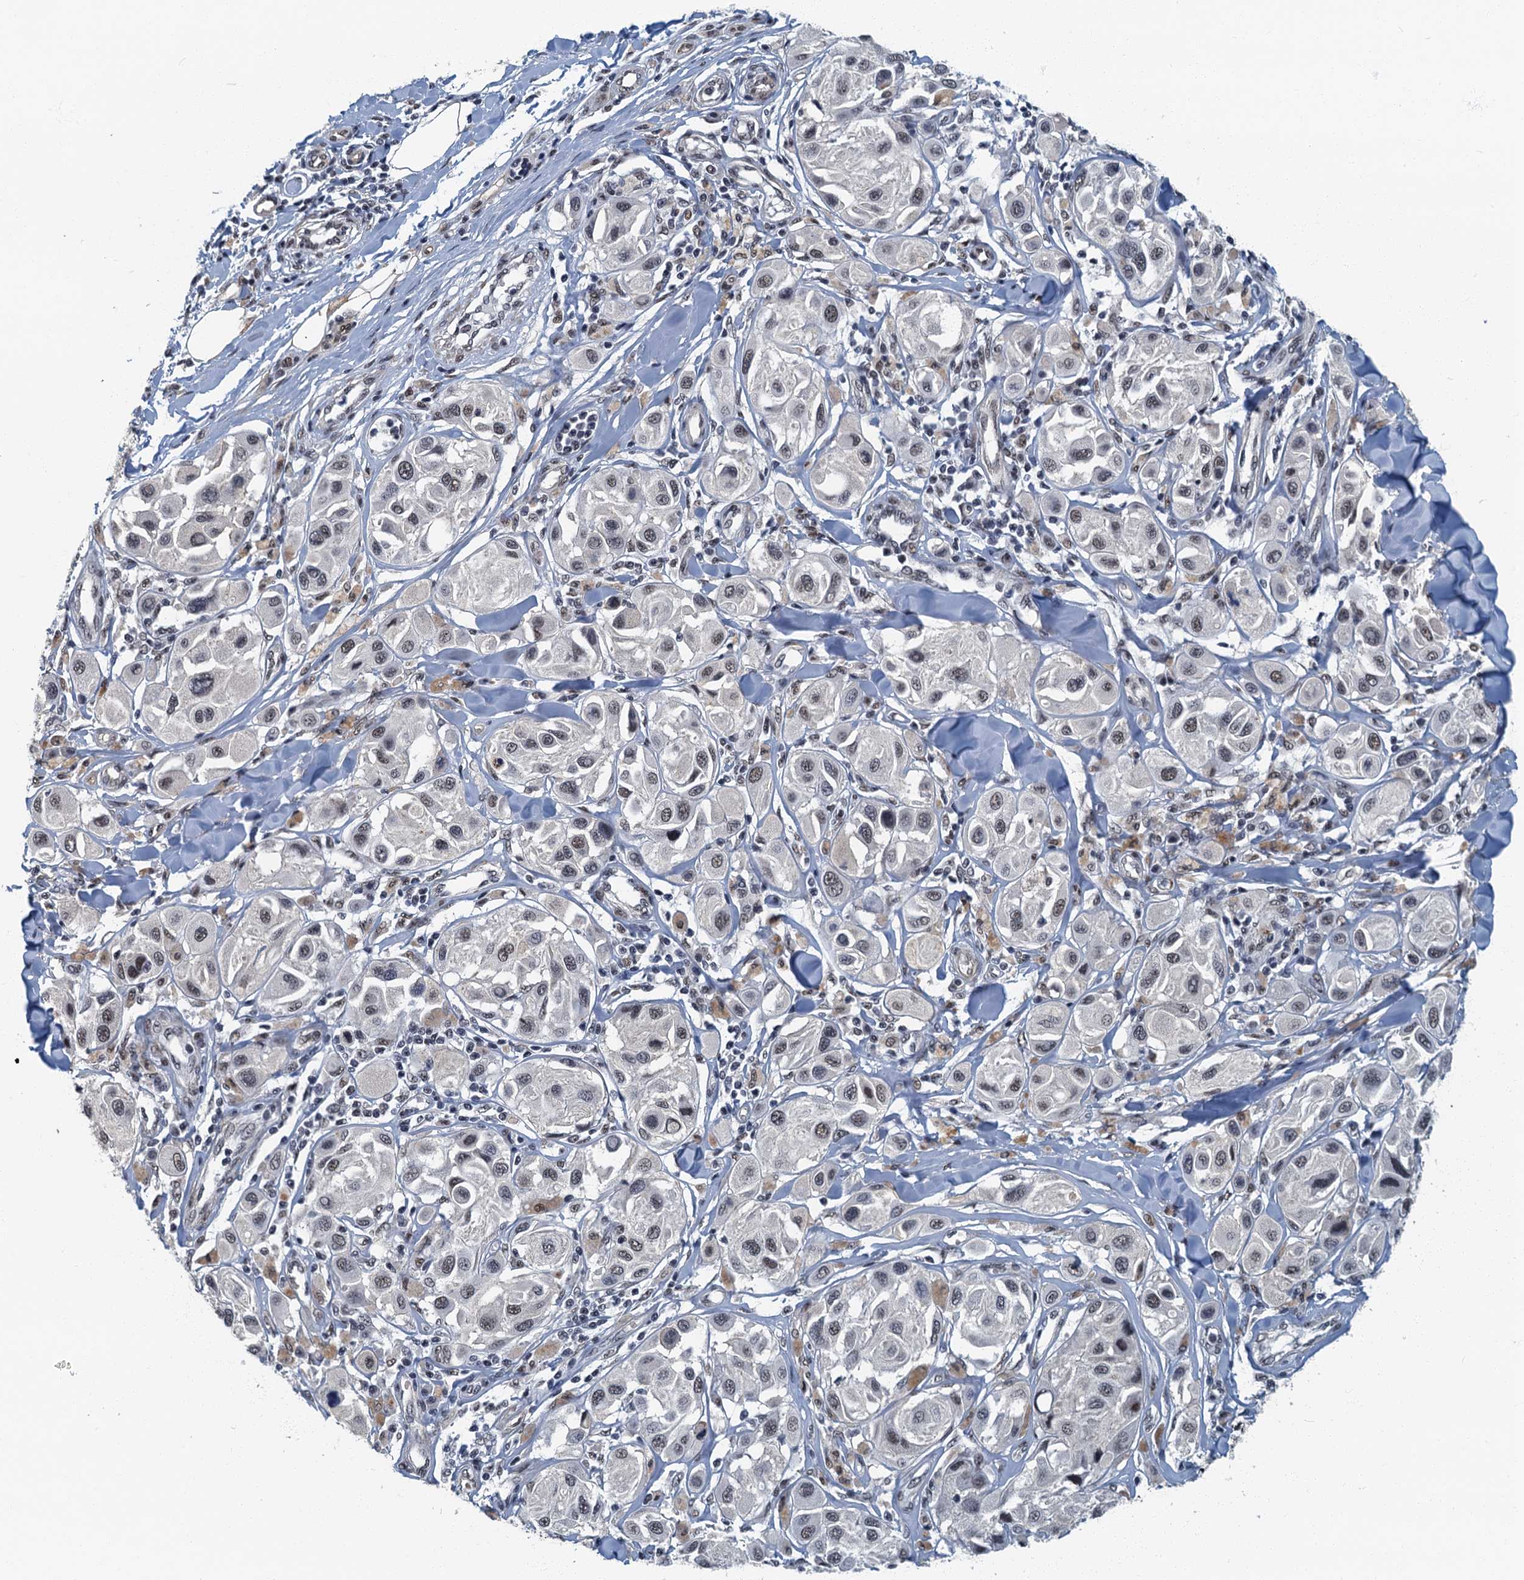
{"staining": {"intensity": "moderate", "quantity": ">75%", "location": "nuclear"}, "tissue": "melanoma", "cell_type": "Tumor cells", "image_type": "cancer", "snomed": [{"axis": "morphology", "description": "Malignant melanoma, Metastatic site"}, {"axis": "topography", "description": "Skin"}], "caption": "Moderate nuclear positivity for a protein is present in about >75% of tumor cells of melanoma using IHC.", "gene": "GADL1", "patient": {"sex": "male", "age": 41}}